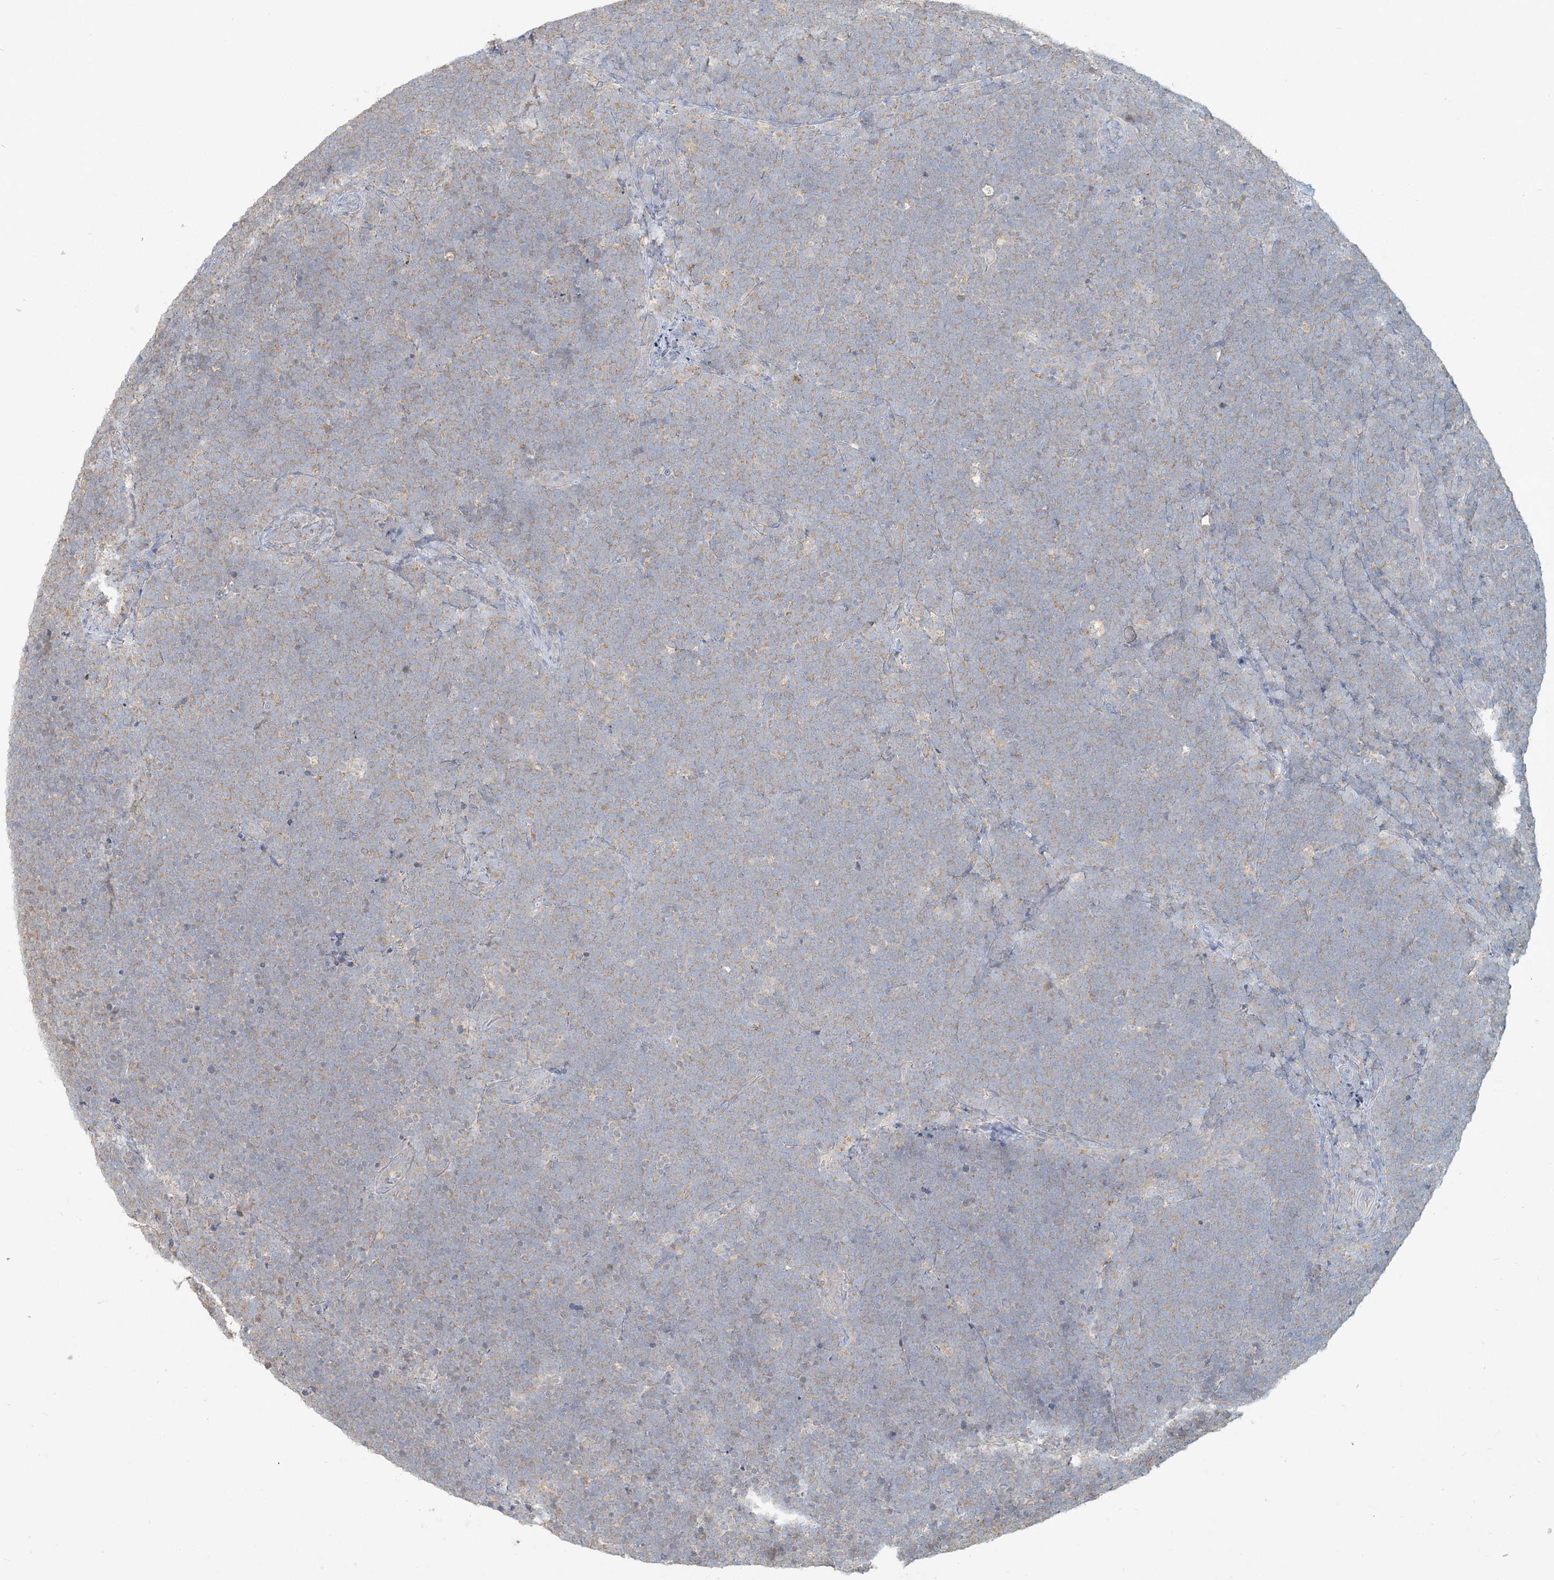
{"staining": {"intensity": "weak", "quantity": ">75%", "location": "cytoplasmic/membranous"}, "tissue": "lymphoma", "cell_type": "Tumor cells", "image_type": "cancer", "snomed": [{"axis": "morphology", "description": "Malignant lymphoma, non-Hodgkin's type, High grade"}, {"axis": "topography", "description": "Lymph node"}], "caption": "High-grade malignant lymphoma, non-Hodgkin's type stained for a protein reveals weak cytoplasmic/membranous positivity in tumor cells.", "gene": "HACL1", "patient": {"sex": "male", "age": 13}}